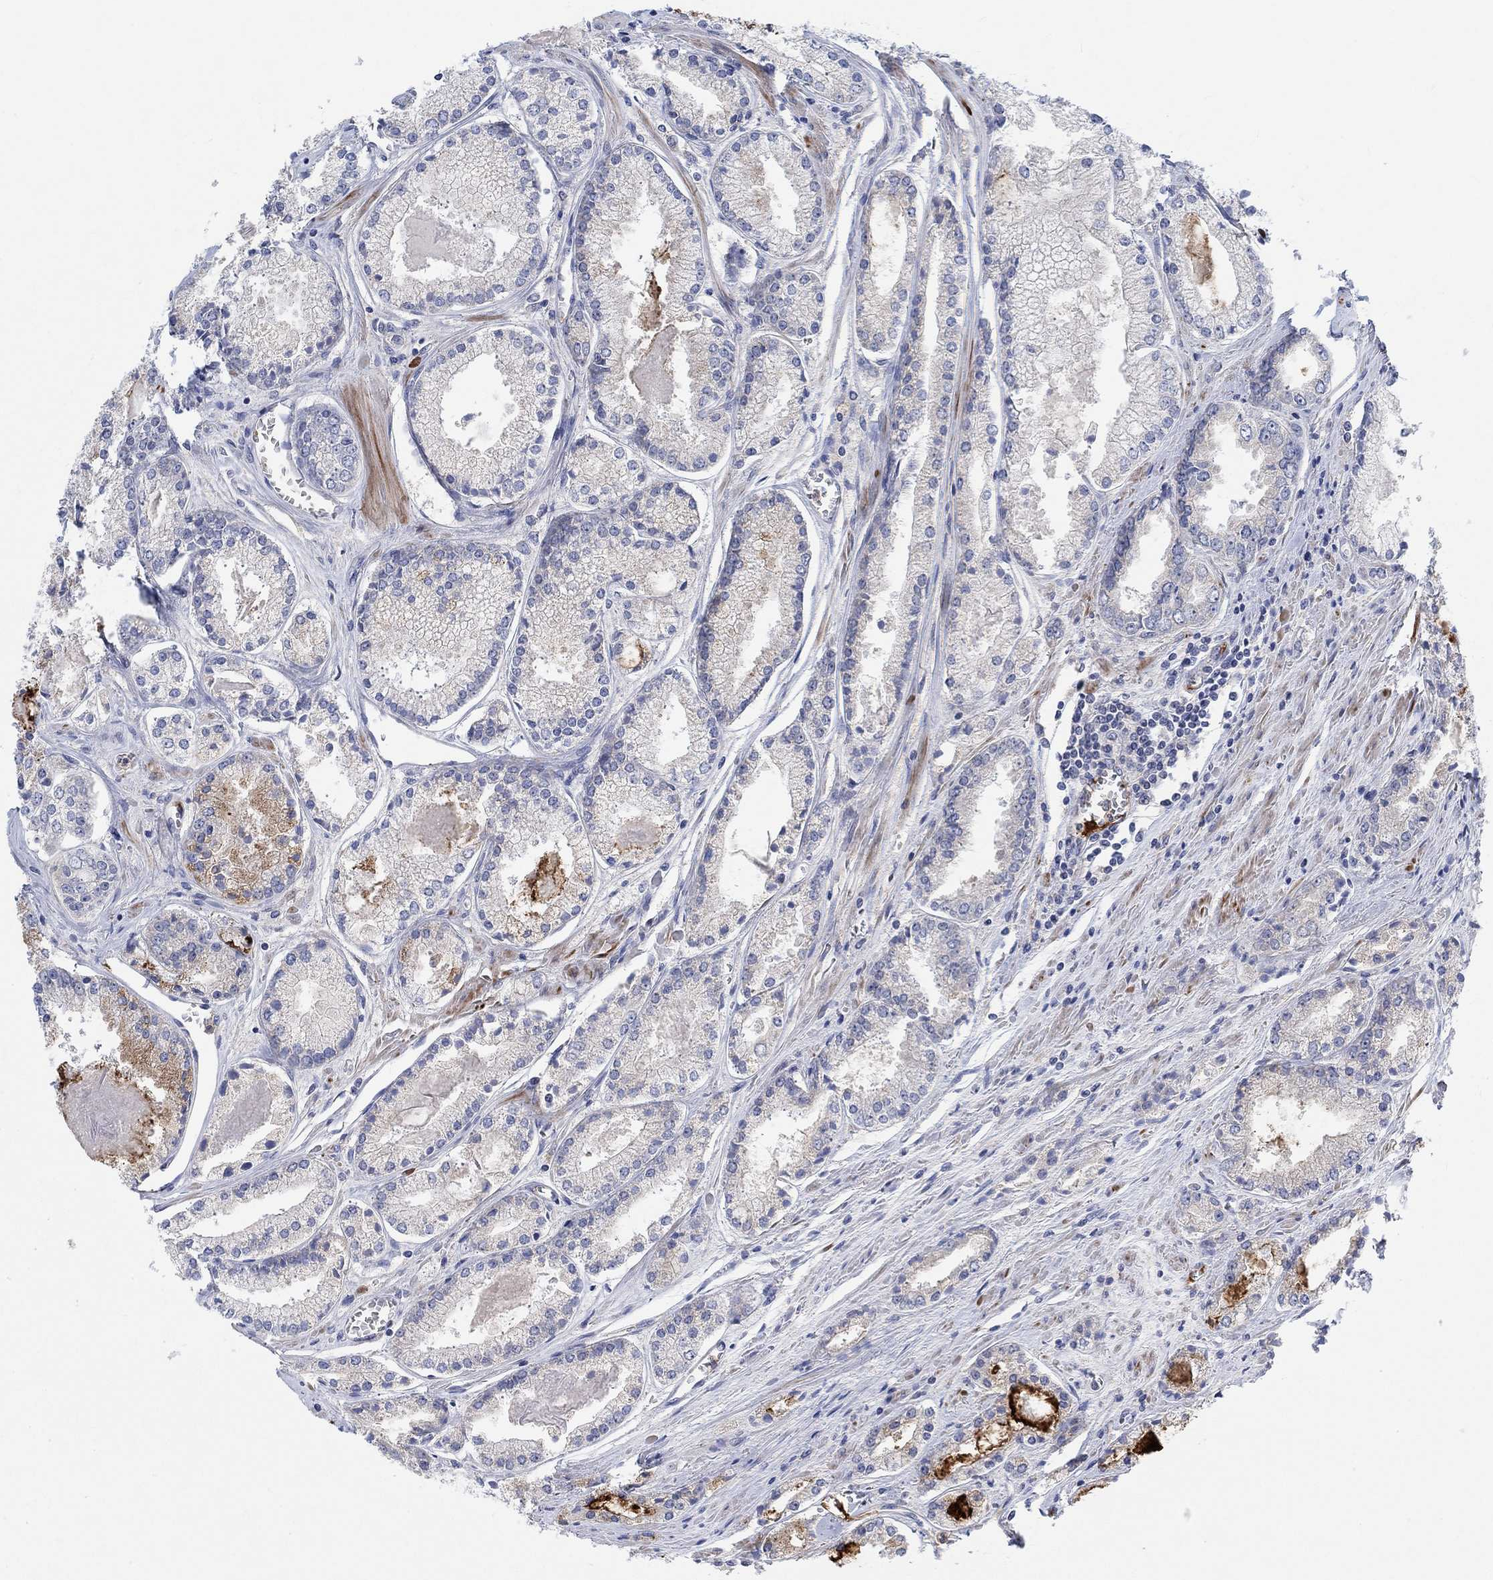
{"staining": {"intensity": "strong", "quantity": "<25%", "location": "cytoplasmic/membranous"}, "tissue": "prostate cancer", "cell_type": "Tumor cells", "image_type": "cancer", "snomed": [{"axis": "morphology", "description": "Adenocarcinoma, NOS"}, {"axis": "topography", "description": "Prostate"}], "caption": "Brown immunohistochemical staining in human prostate cancer demonstrates strong cytoplasmic/membranous positivity in approximately <25% of tumor cells.", "gene": "PMFBP1", "patient": {"sex": "male", "age": 72}}